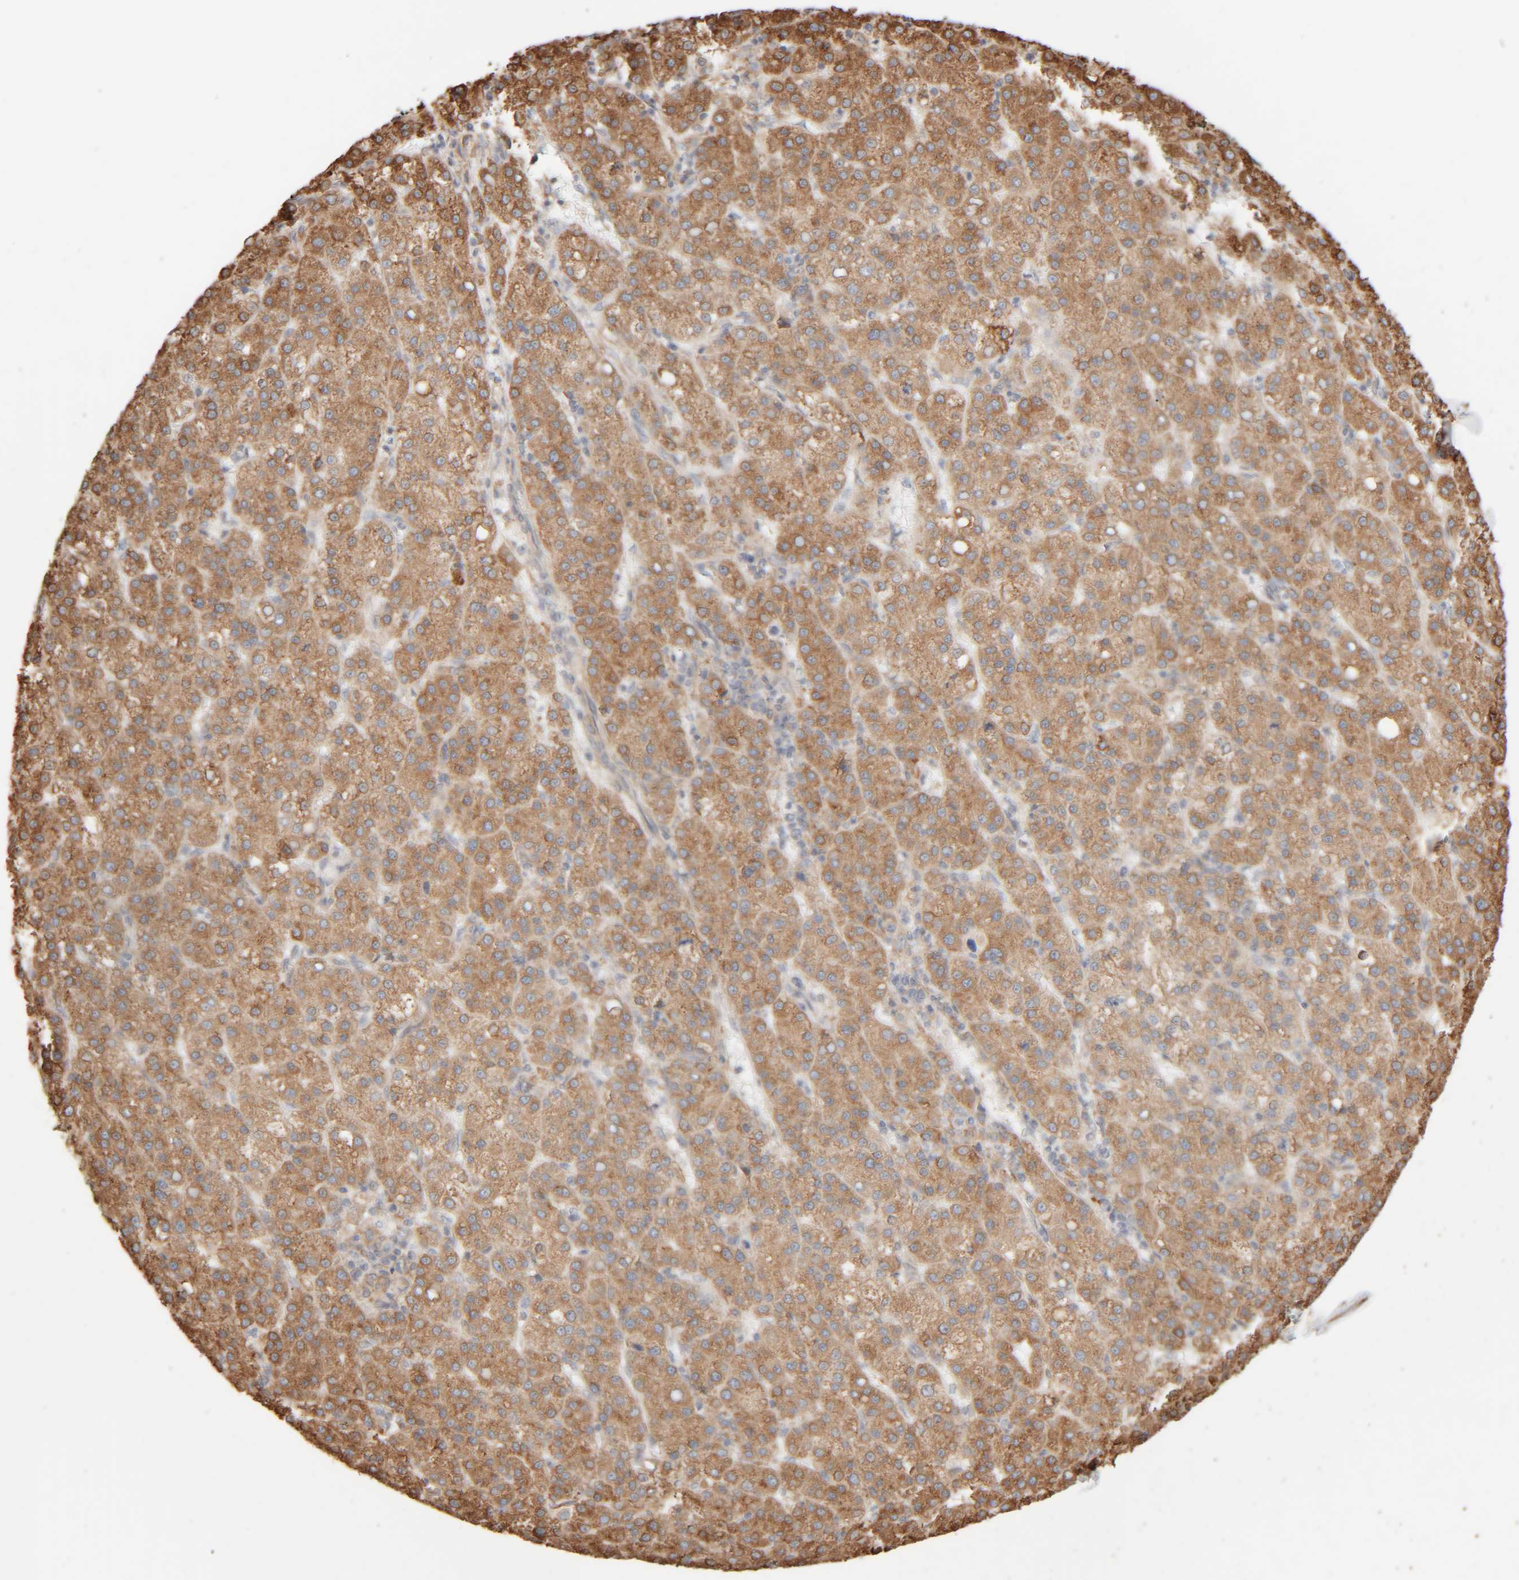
{"staining": {"intensity": "moderate", "quantity": ">75%", "location": "cytoplasmic/membranous"}, "tissue": "liver cancer", "cell_type": "Tumor cells", "image_type": "cancer", "snomed": [{"axis": "morphology", "description": "Carcinoma, Hepatocellular, NOS"}, {"axis": "topography", "description": "Liver"}], "caption": "Immunohistochemical staining of liver cancer (hepatocellular carcinoma) reveals medium levels of moderate cytoplasmic/membranous protein positivity in approximately >75% of tumor cells.", "gene": "INTS1", "patient": {"sex": "female", "age": 58}}